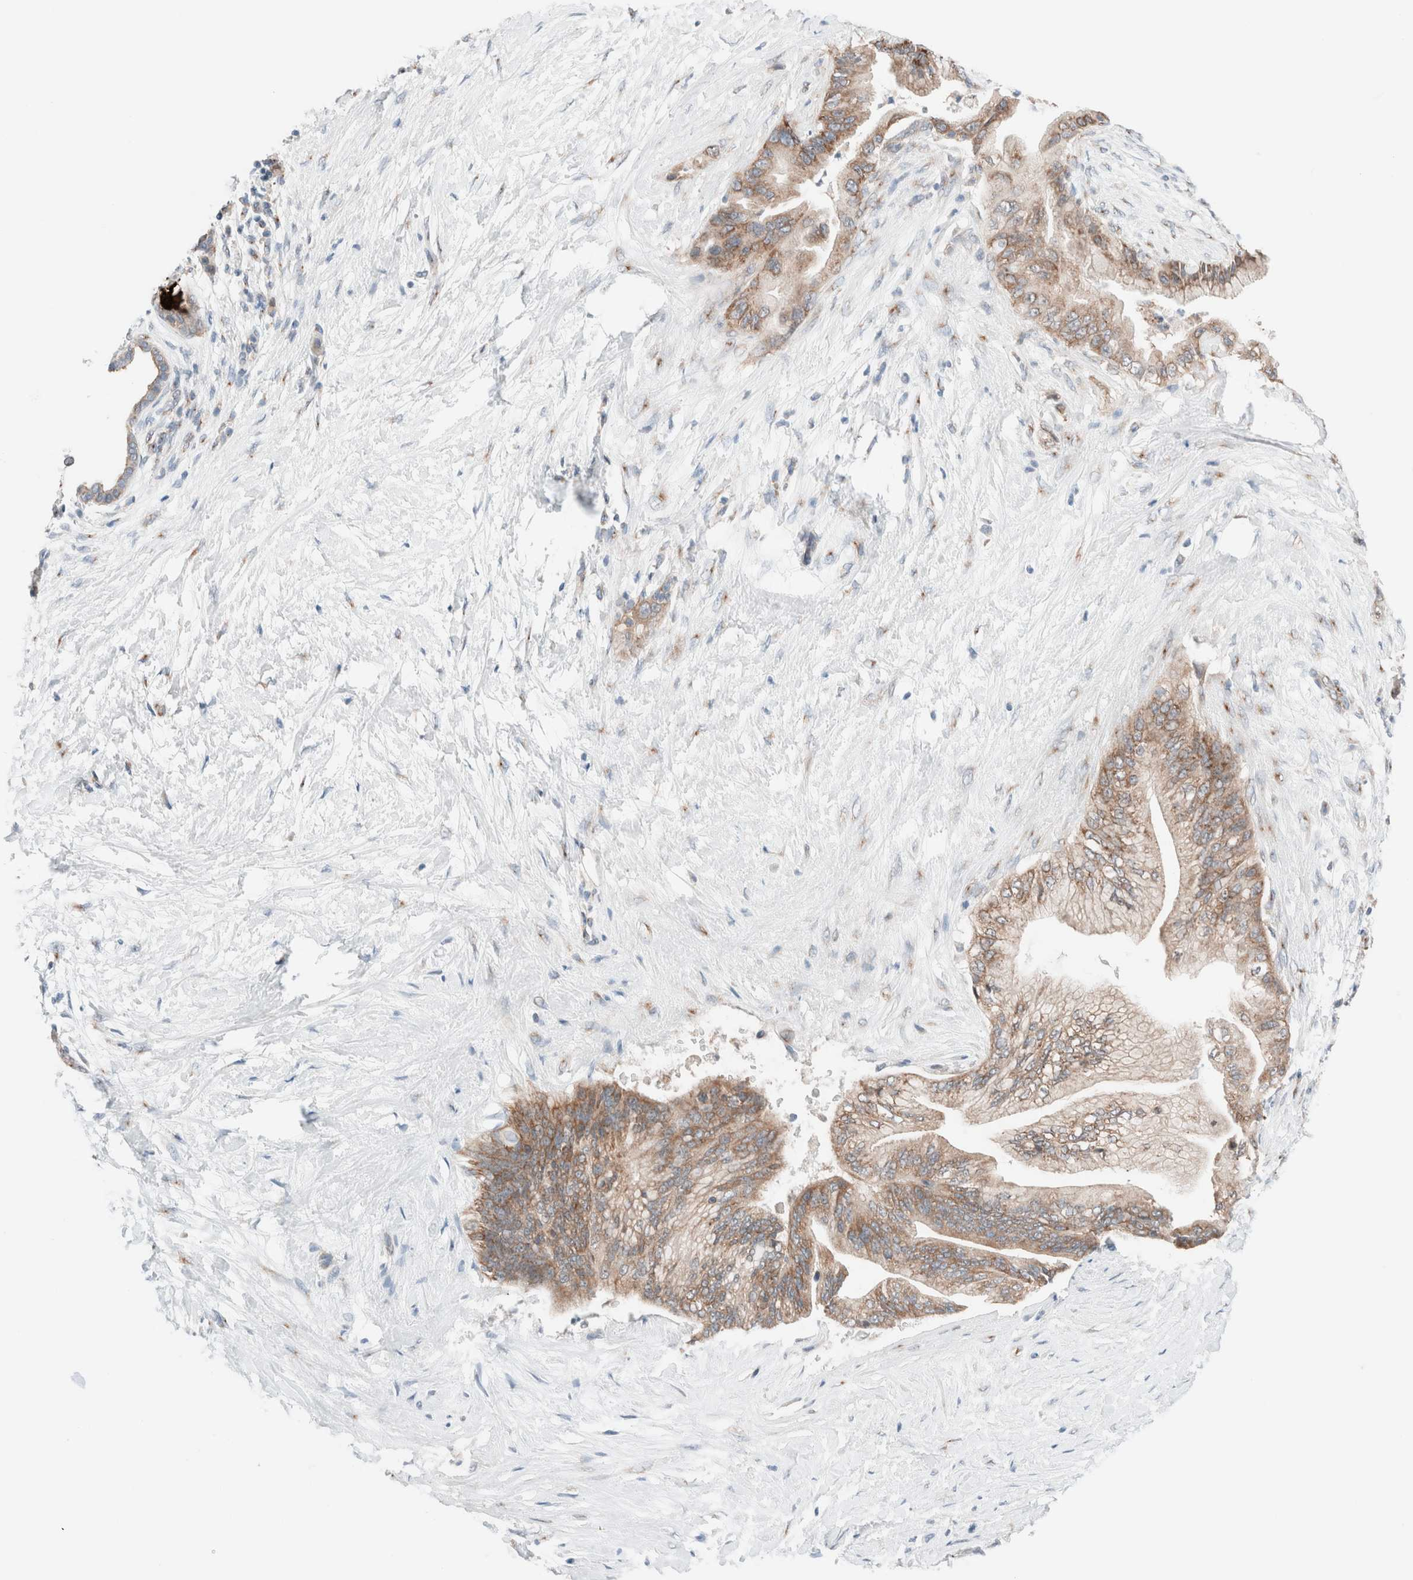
{"staining": {"intensity": "moderate", "quantity": ">75%", "location": "cytoplasmic/membranous"}, "tissue": "pancreatic cancer", "cell_type": "Tumor cells", "image_type": "cancer", "snomed": [{"axis": "morphology", "description": "Adenocarcinoma, NOS"}, {"axis": "topography", "description": "Pancreas"}], "caption": "A high-resolution micrograph shows IHC staining of pancreatic cancer, which shows moderate cytoplasmic/membranous positivity in about >75% of tumor cells.", "gene": "CASC3", "patient": {"sex": "male", "age": 59}}